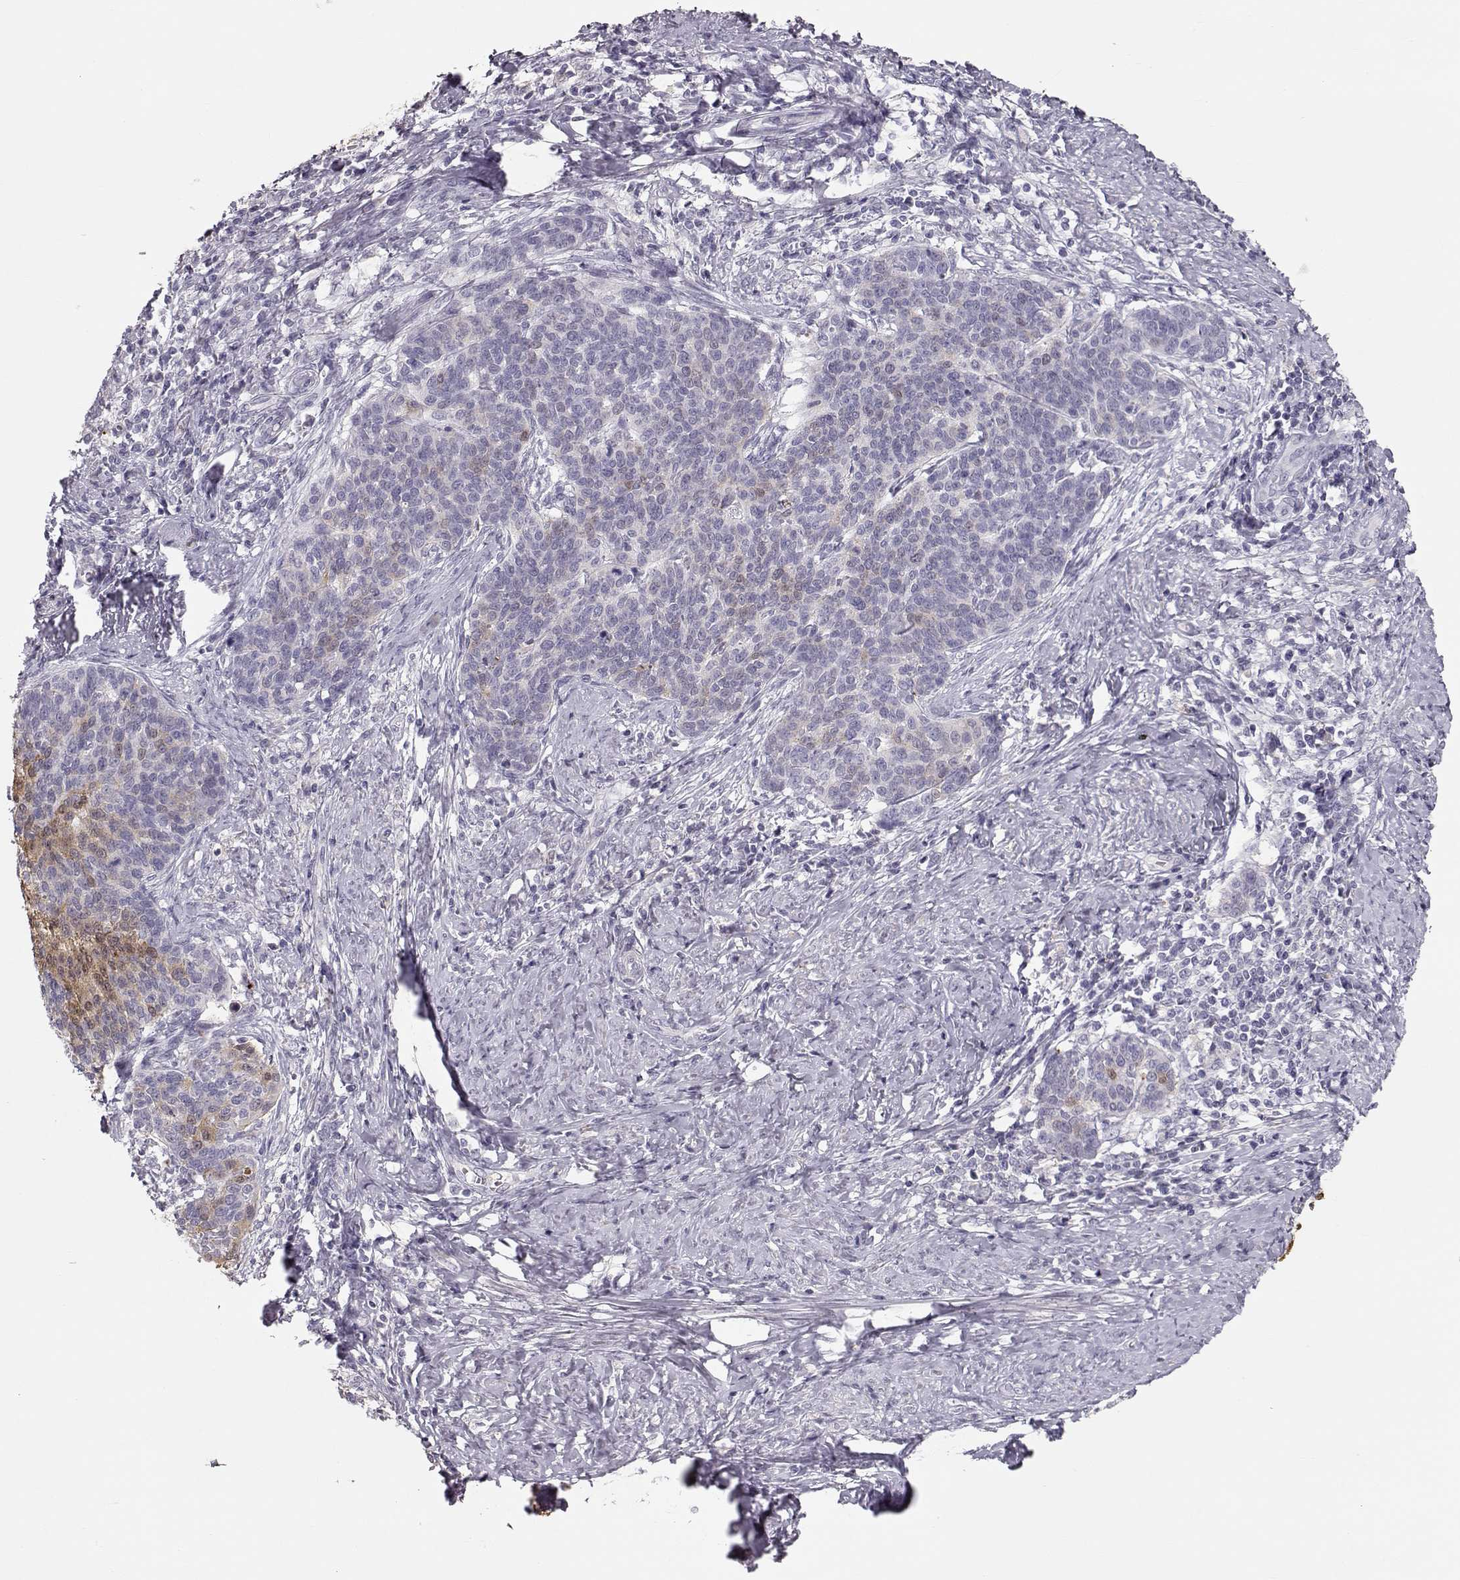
{"staining": {"intensity": "moderate", "quantity": "<25%", "location": "cytoplasmic/membranous"}, "tissue": "cervical cancer", "cell_type": "Tumor cells", "image_type": "cancer", "snomed": [{"axis": "morphology", "description": "Squamous cell carcinoma, NOS"}, {"axis": "topography", "description": "Cervix"}], "caption": "Cervical cancer stained with DAB immunohistochemistry shows low levels of moderate cytoplasmic/membranous expression in approximately <25% of tumor cells.", "gene": "POU1F1", "patient": {"sex": "female", "age": 39}}